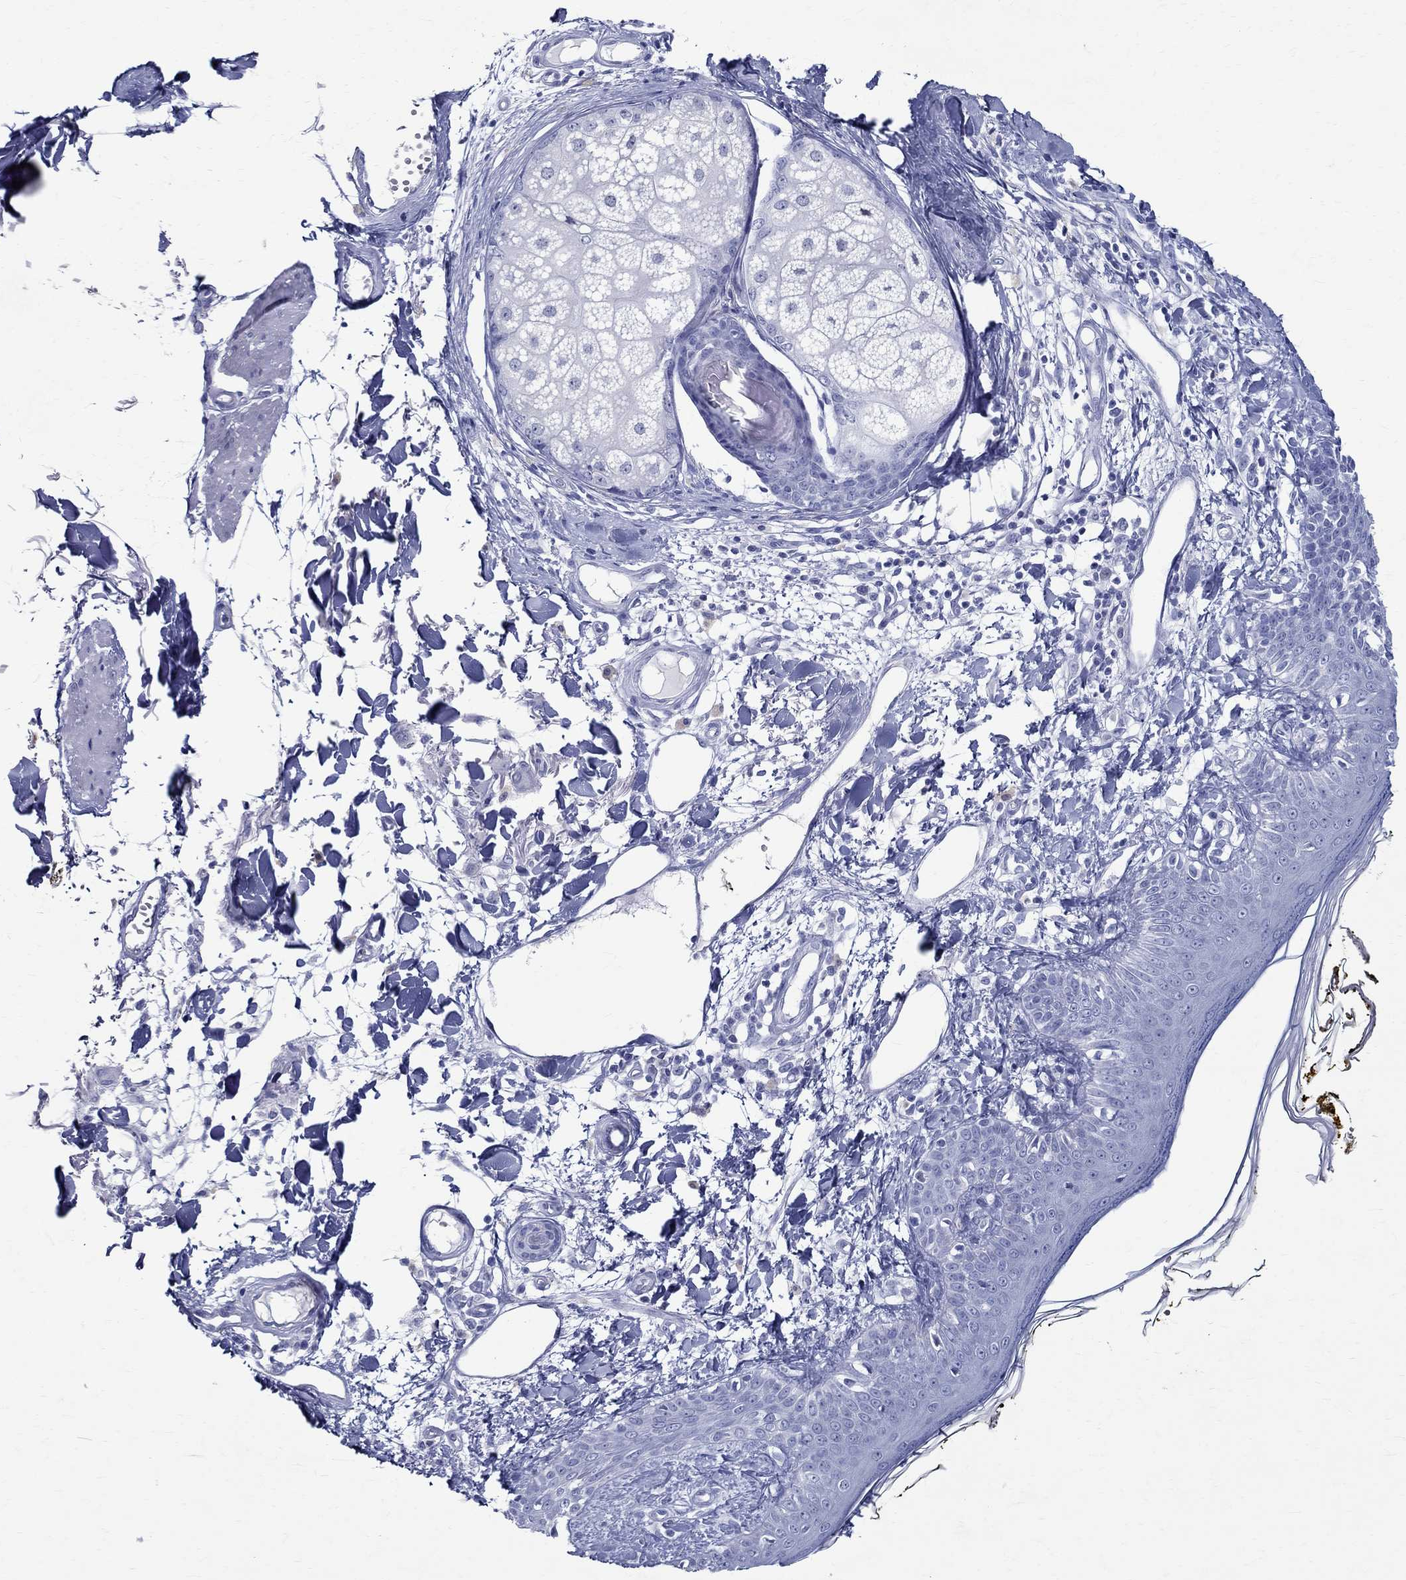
{"staining": {"intensity": "negative", "quantity": "none", "location": "none"}, "tissue": "skin", "cell_type": "Fibroblasts", "image_type": "normal", "snomed": [{"axis": "morphology", "description": "Normal tissue, NOS"}, {"axis": "topography", "description": "Skin"}], "caption": "The micrograph displays no significant expression in fibroblasts of skin. (Immunohistochemistry, brightfield microscopy, high magnification).", "gene": "BSPRY", "patient": {"sex": "male", "age": 76}}